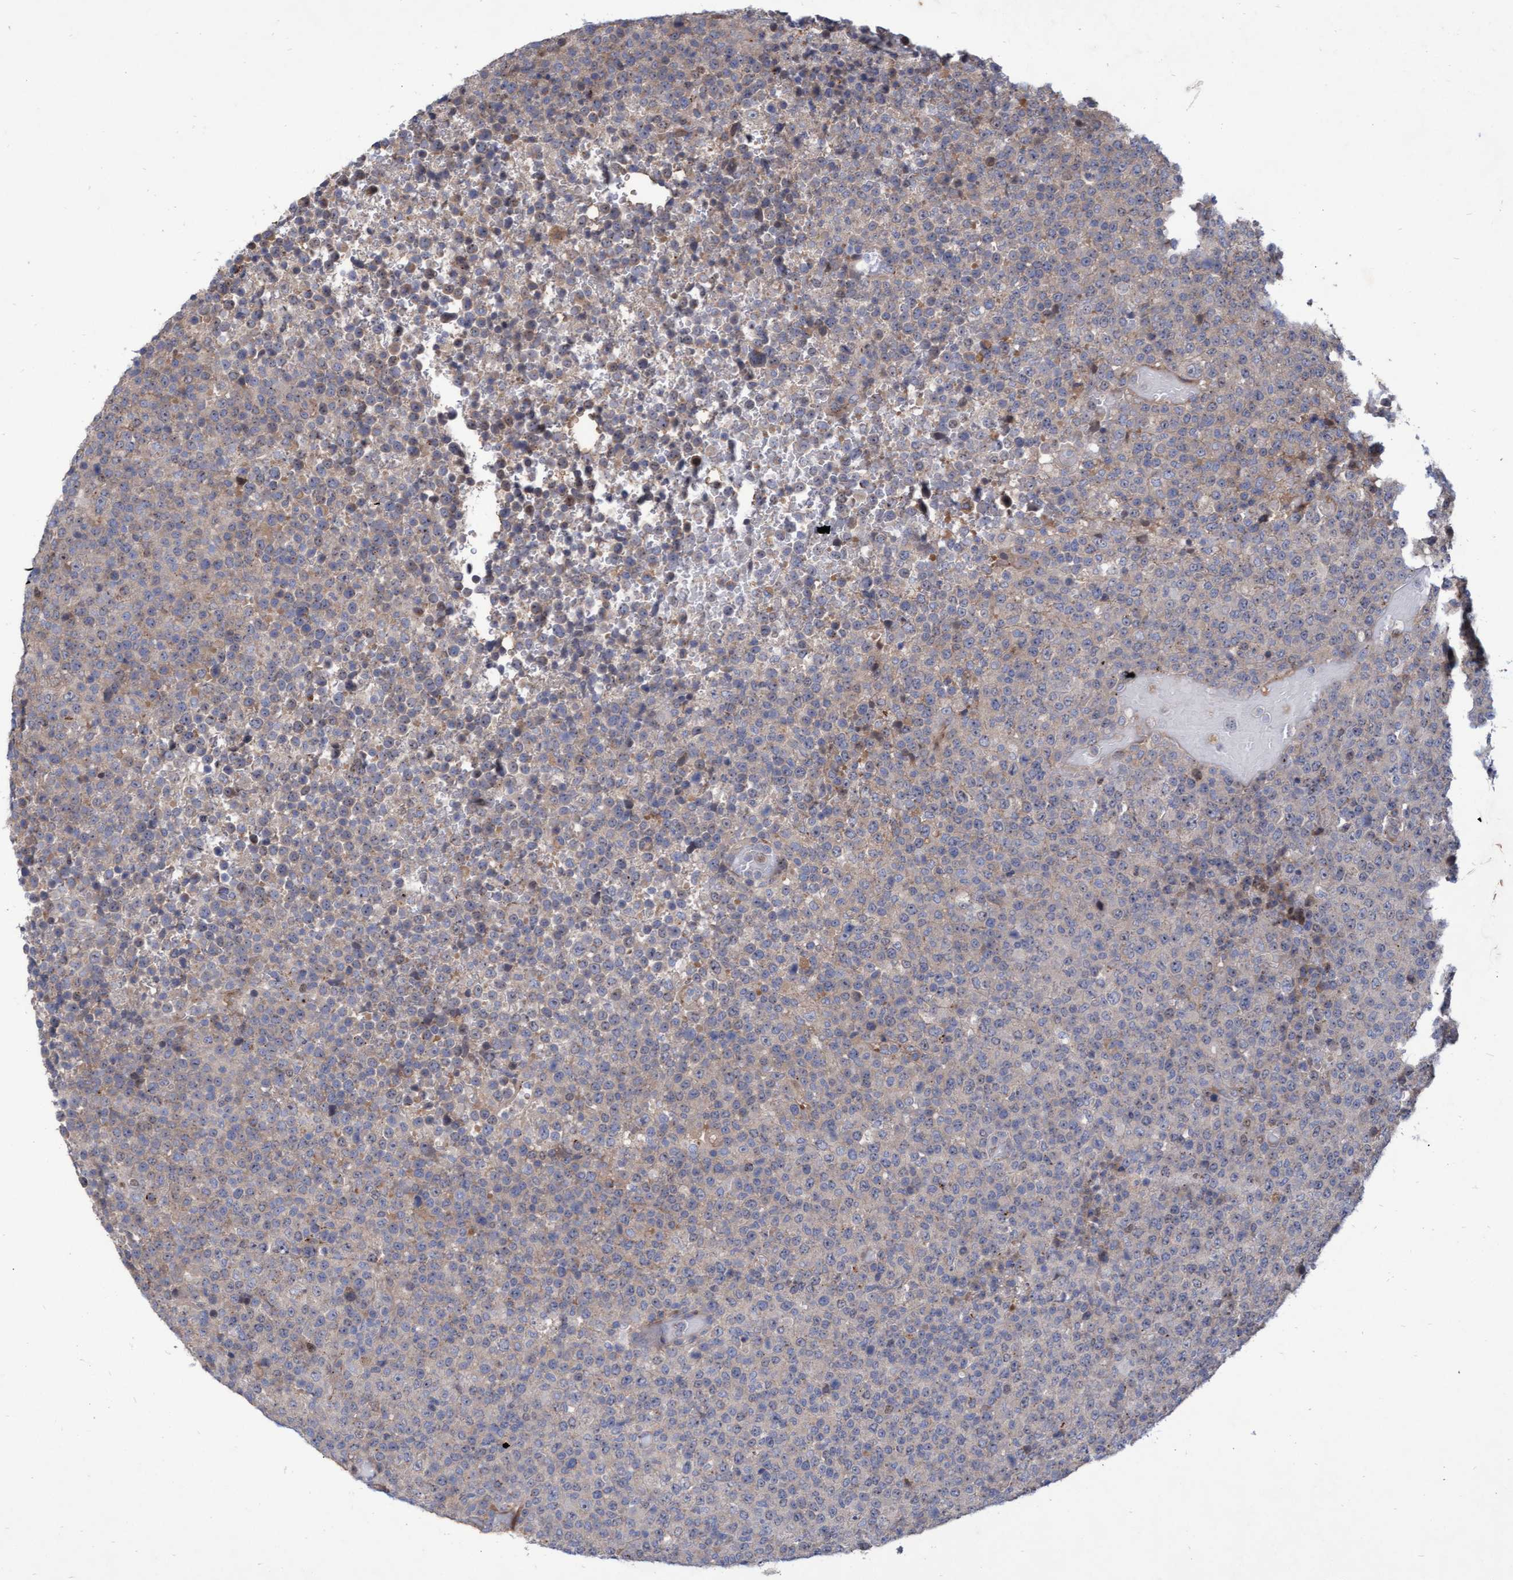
{"staining": {"intensity": "negative", "quantity": "none", "location": "none"}, "tissue": "lymphoma", "cell_type": "Tumor cells", "image_type": "cancer", "snomed": [{"axis": "morphology", "description": "Malignant lymphoma, non-Hodgkin's type, High grade"}, {"axis": "topography", "description": "Lymph node"}], "caption": "This is a micrograph of IHC staining of lymphoma, which shows no expression in tumor cells.", "gene": "ABCF2", "patient": {"sex": "male", "age": 13}}